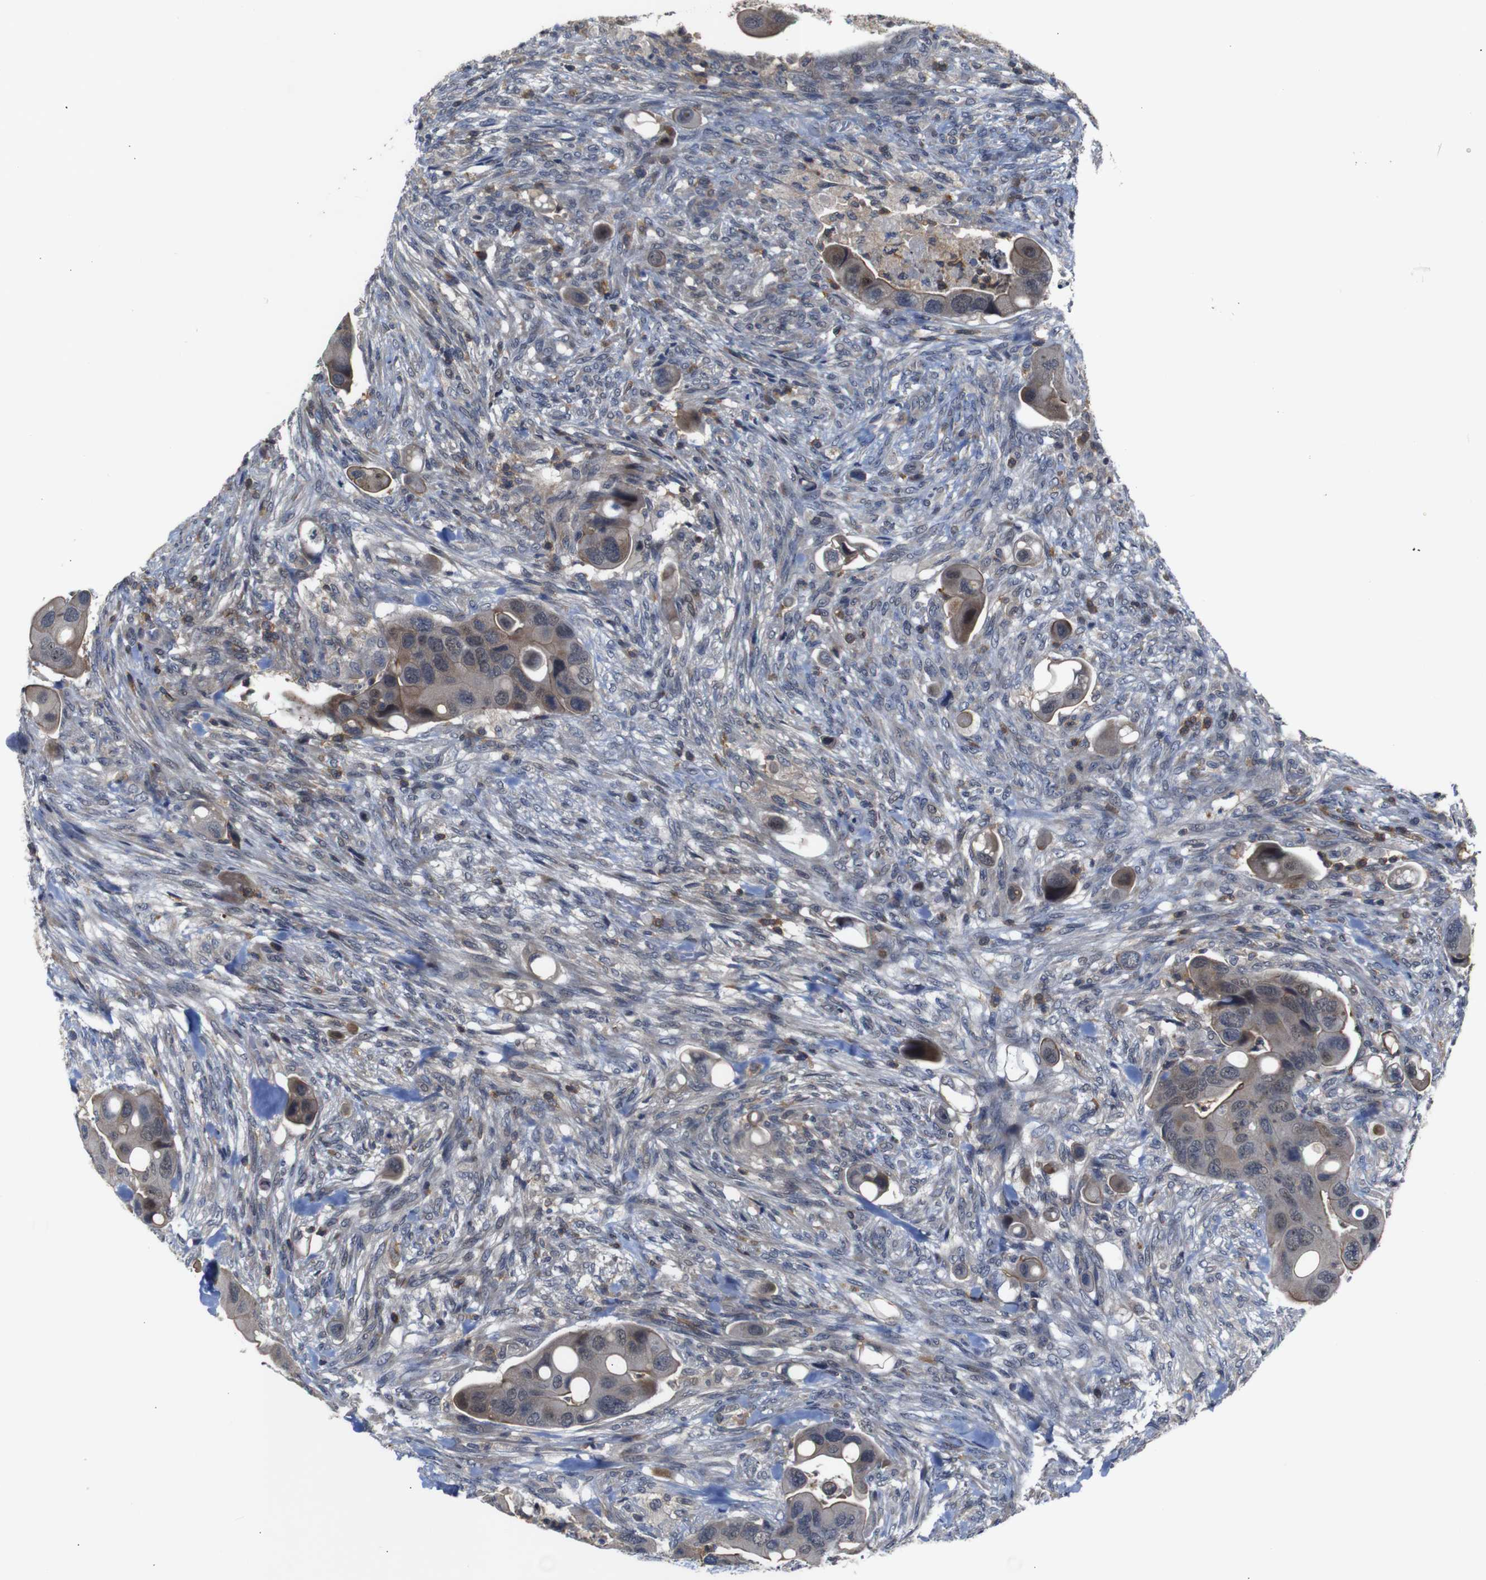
{"staining": {"intensity": "weak", "quantity": ">75%", "location": "cytoplasmic/membranous"}, "tissue": "colorectal cancer", "cell_type": "Tumor cells", "image_type": "cancer", "snomed": [{"axis": "morphology", "description": "Adenocarcinoma, NOS"}, {"axis": "topography", "description": "Rectum"}], "caption": "Immunohistochemistry histopathology image of neoplastic tissue: human colorectal cancer stained using immunohistochemistry reveals low levels of weak protein expression localized specifically in the cytoplasmic/membranous of tumor cells, appearing as a cytoplasmic/membranous brown color.", "gene": "BRWD3", "patient": {"sex": "female", "age": 57}}